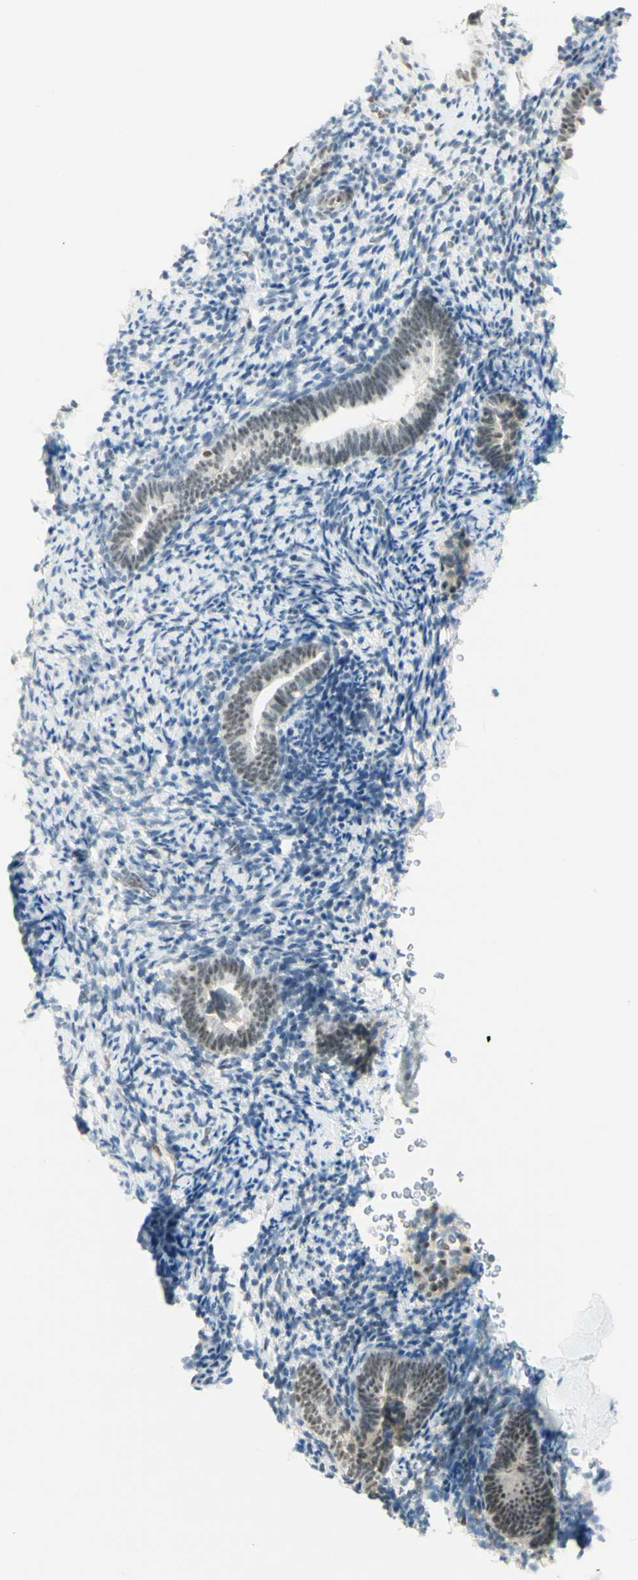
{"staining": {"intensity": "weak", "quantity": "25%-75%", "location": "nuclear"}, "tissue": "endometrium", "cell_type": "Cells in endometrial stroma", "image_type": "normal", "snomed": [{"axis": "morphology", "description": "Normal tissue, NOS"}, {"axis": "topography", "description": "Endometrium"}], "caption": "Endometrium was stained to show a protein in brown. There is low levels of weak nuclear expression in about 25%-75% of cells in endometrial stroma. Using DAB (brown) and hematoxylin (blue) stains, captured at high magnification using brightfield microscopy.", "gene": "PMS2", "patient": {"sex": "female", "age": 51}}